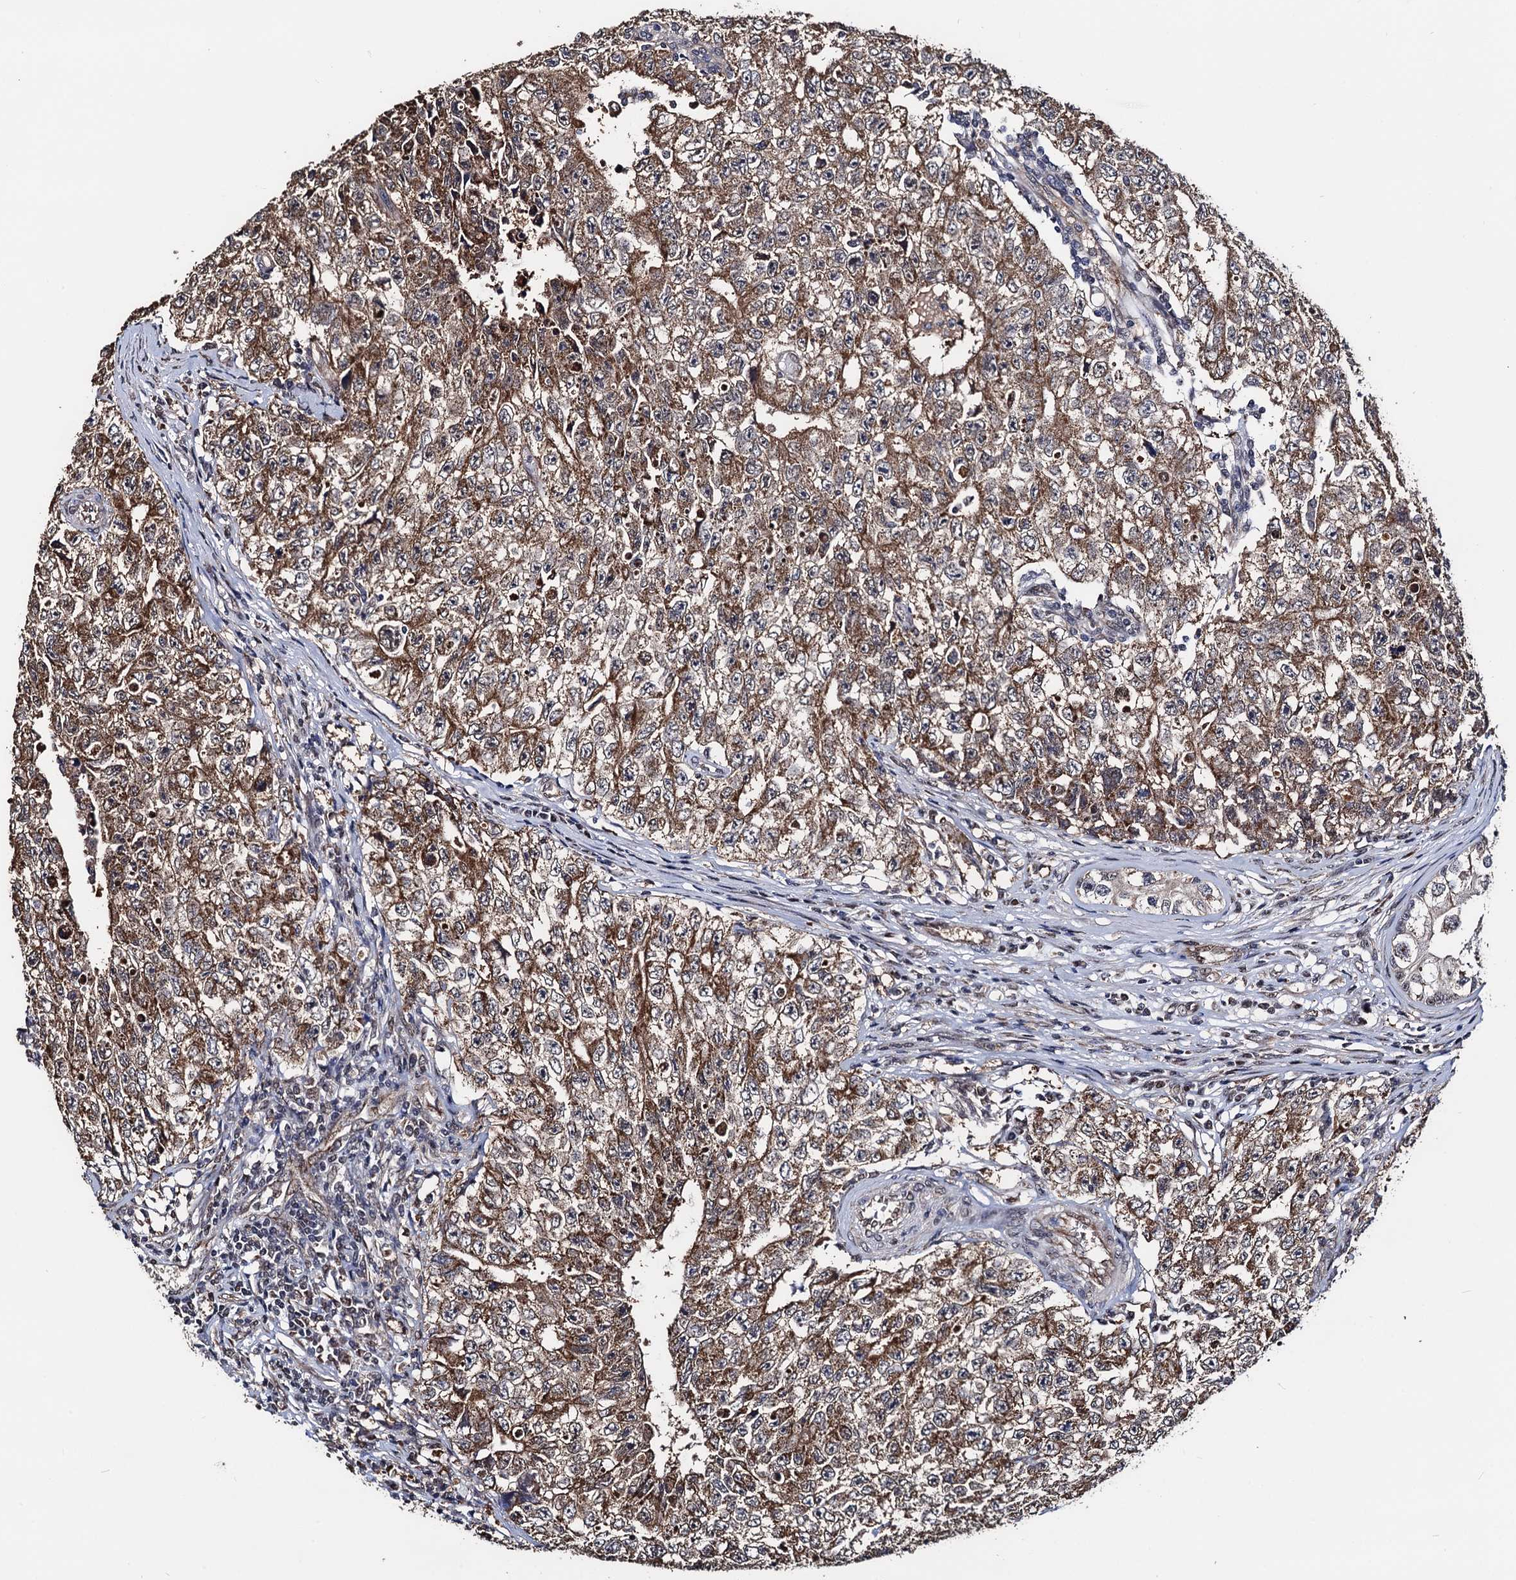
{"staining": {"intensity": "moderate", "quantity": ">75%", "location": "cytoplasmic/membranous"}, "tissue": "testis cancer", "cell_type": "Tumor cells", "image_type": "cancer", "snomed": [{"axis": "morphology", "description": "Carcinoma, Embryonal, NOS"}, {"axis": "topography", "description": "Testis"}], "caption": "Immunohistochemical staining of testis cancer (embryonal carcinoma) shows medium levels of moderate cytoplasmic/membranous protein positivity in approximately >75% of tumor cells. The protein of interest is shown in brown color, while the nuclei are stained blue.", "gene": "PTCD3", "patient": {"sex": "male", "age": 17}}